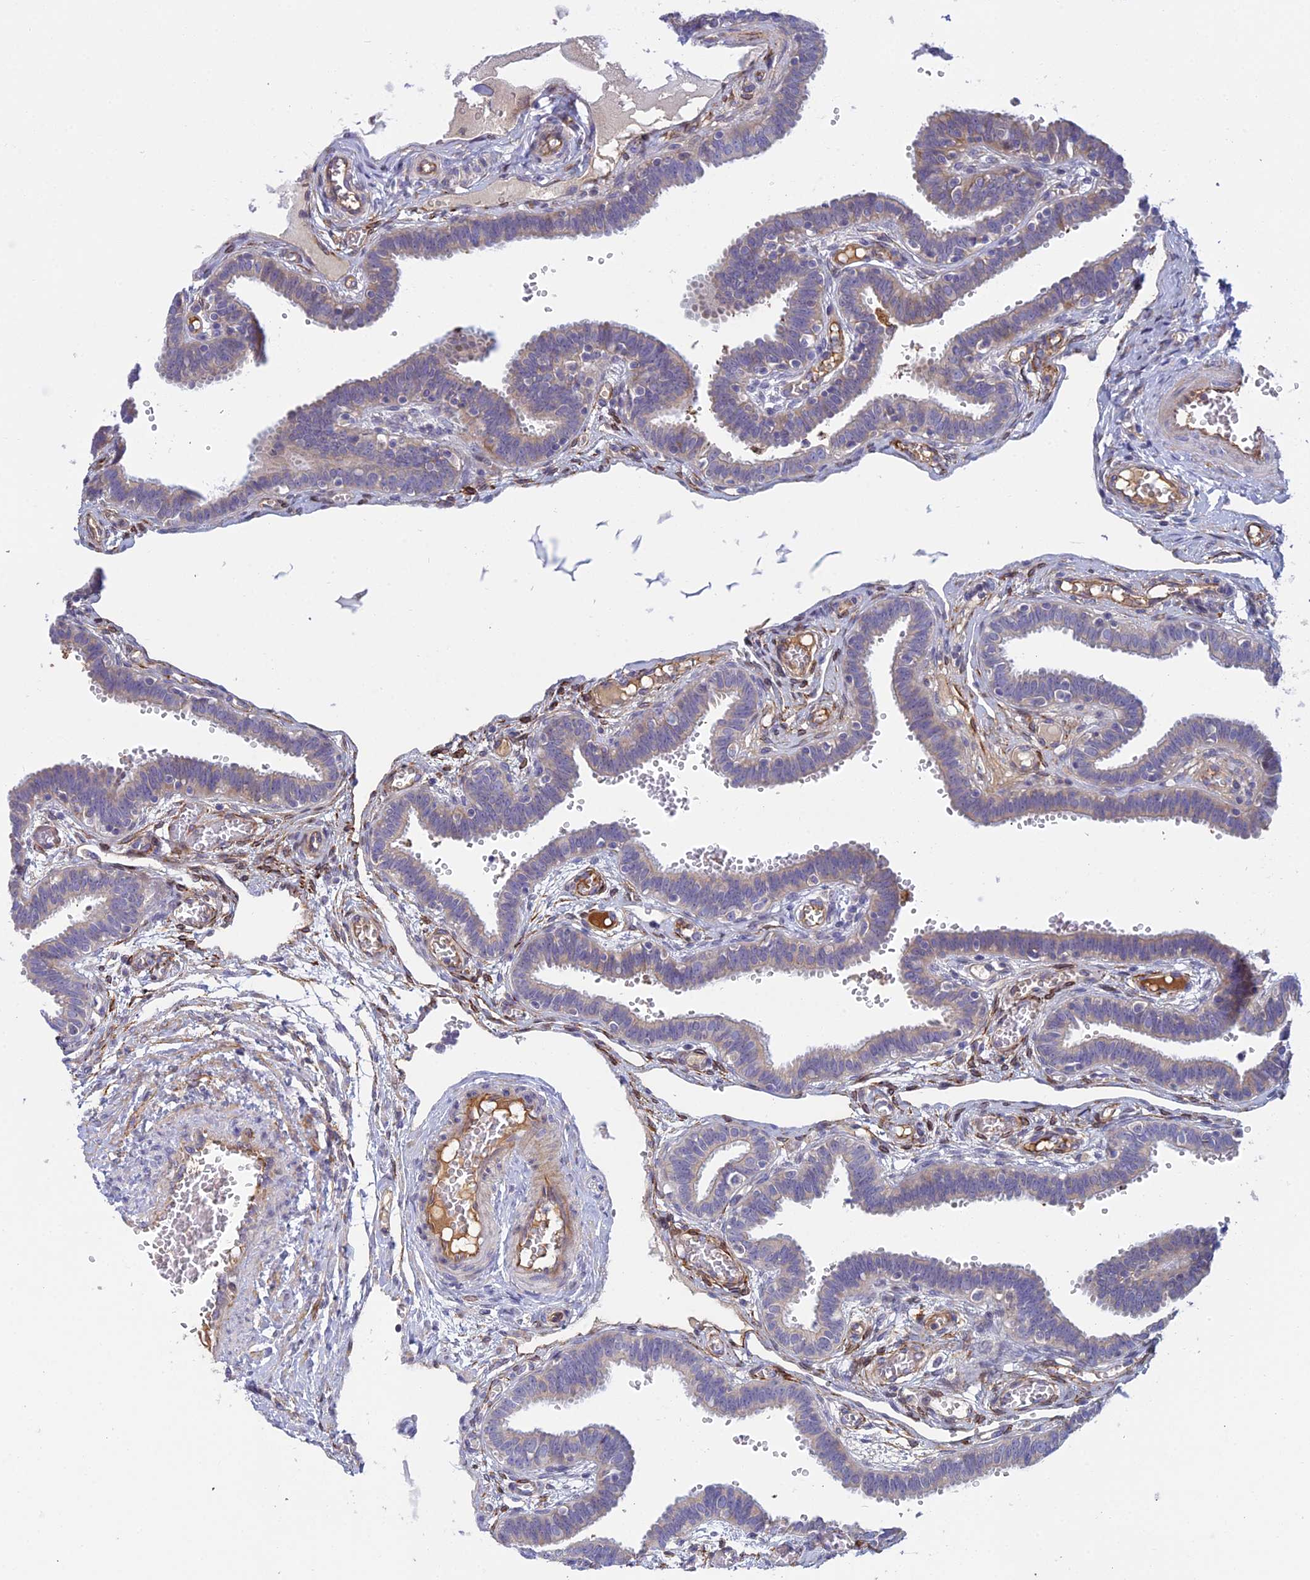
{"staining": {"intensity": "weak", "quantity": "25%-75%", "location": "cytoplasmic/membranous"}, "tissue": "fallopian tube", "cell_type": "Glandular cells", "image_type": "normal", "snomed": [{"axis": "morphology", "description": "Normal tissue, NOS"}, {"axis": "topography", "description": "Fallopian tube"}, {"axis": "topography", "description": "Placenta"}], "caption": "Brown immunohistochemical staining in normal human fallopian tube exhibits weak cytoplasmic/membranous staining in about 25%-75% of glandular cells. The protein is stained brown, and the nuclei are stained in blue (DAB (3,3'-diaminobenzidine) IHC with brightfield microscopy, high magnification).", "gene": "DUS2", "patient": {"sex": "female", "age": 32}}